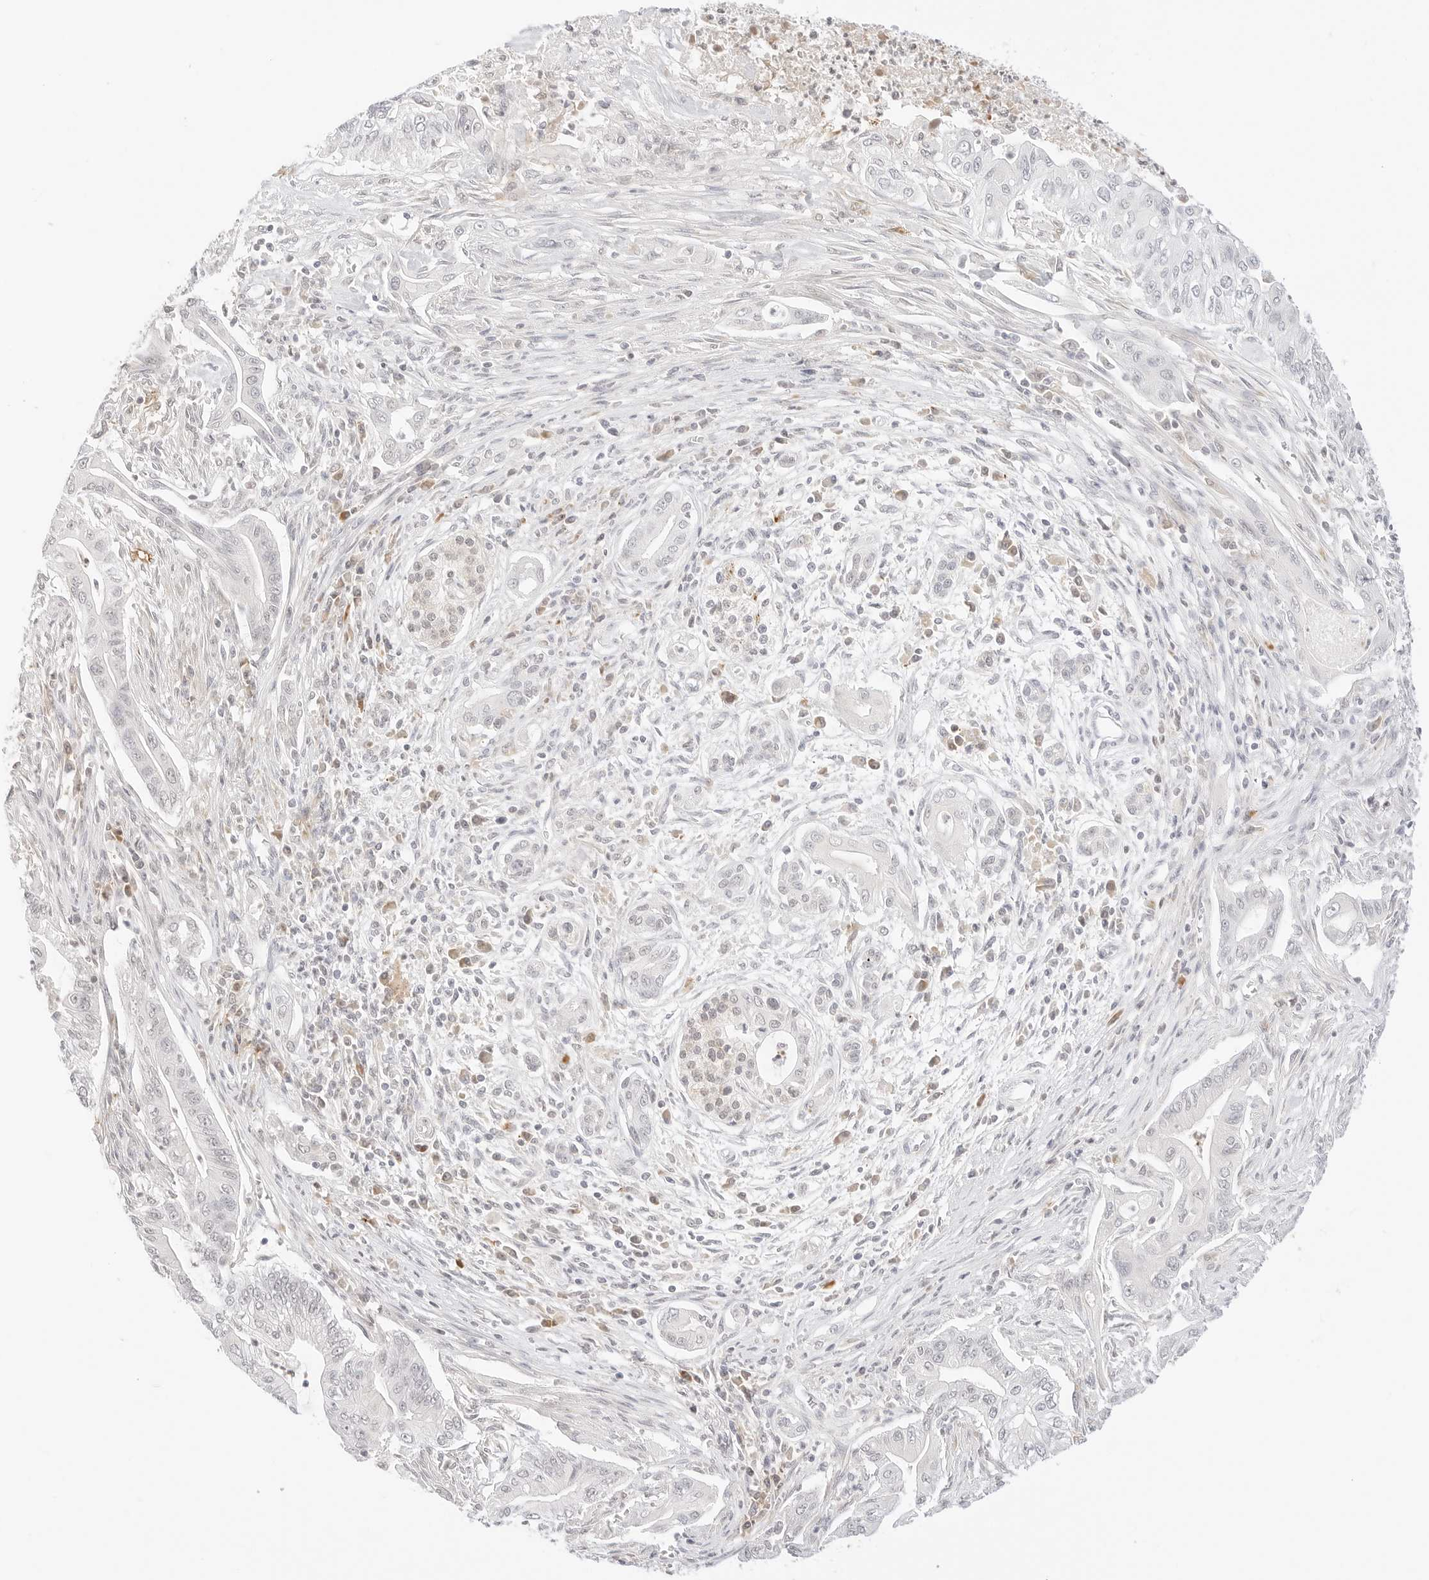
{"staining": {"intensity": "negative", "quantity": "none", "location": "none"}, "tissue": "pancreatic cancer", "cell_type": "Tumor cells", "image_type": "cancer", "snomed": [{"axis": "morphology", "description": "Adenocarcinoma, NOS"}, {"axis": "topography", "description": "Pancreas"}], "caption": "A photomicrograph of pancreatic cancer stained for a protein reveals no brown staining in tumor cells.", "gene": "XKR4", "patient": {"sex": "male", "age": 58}}